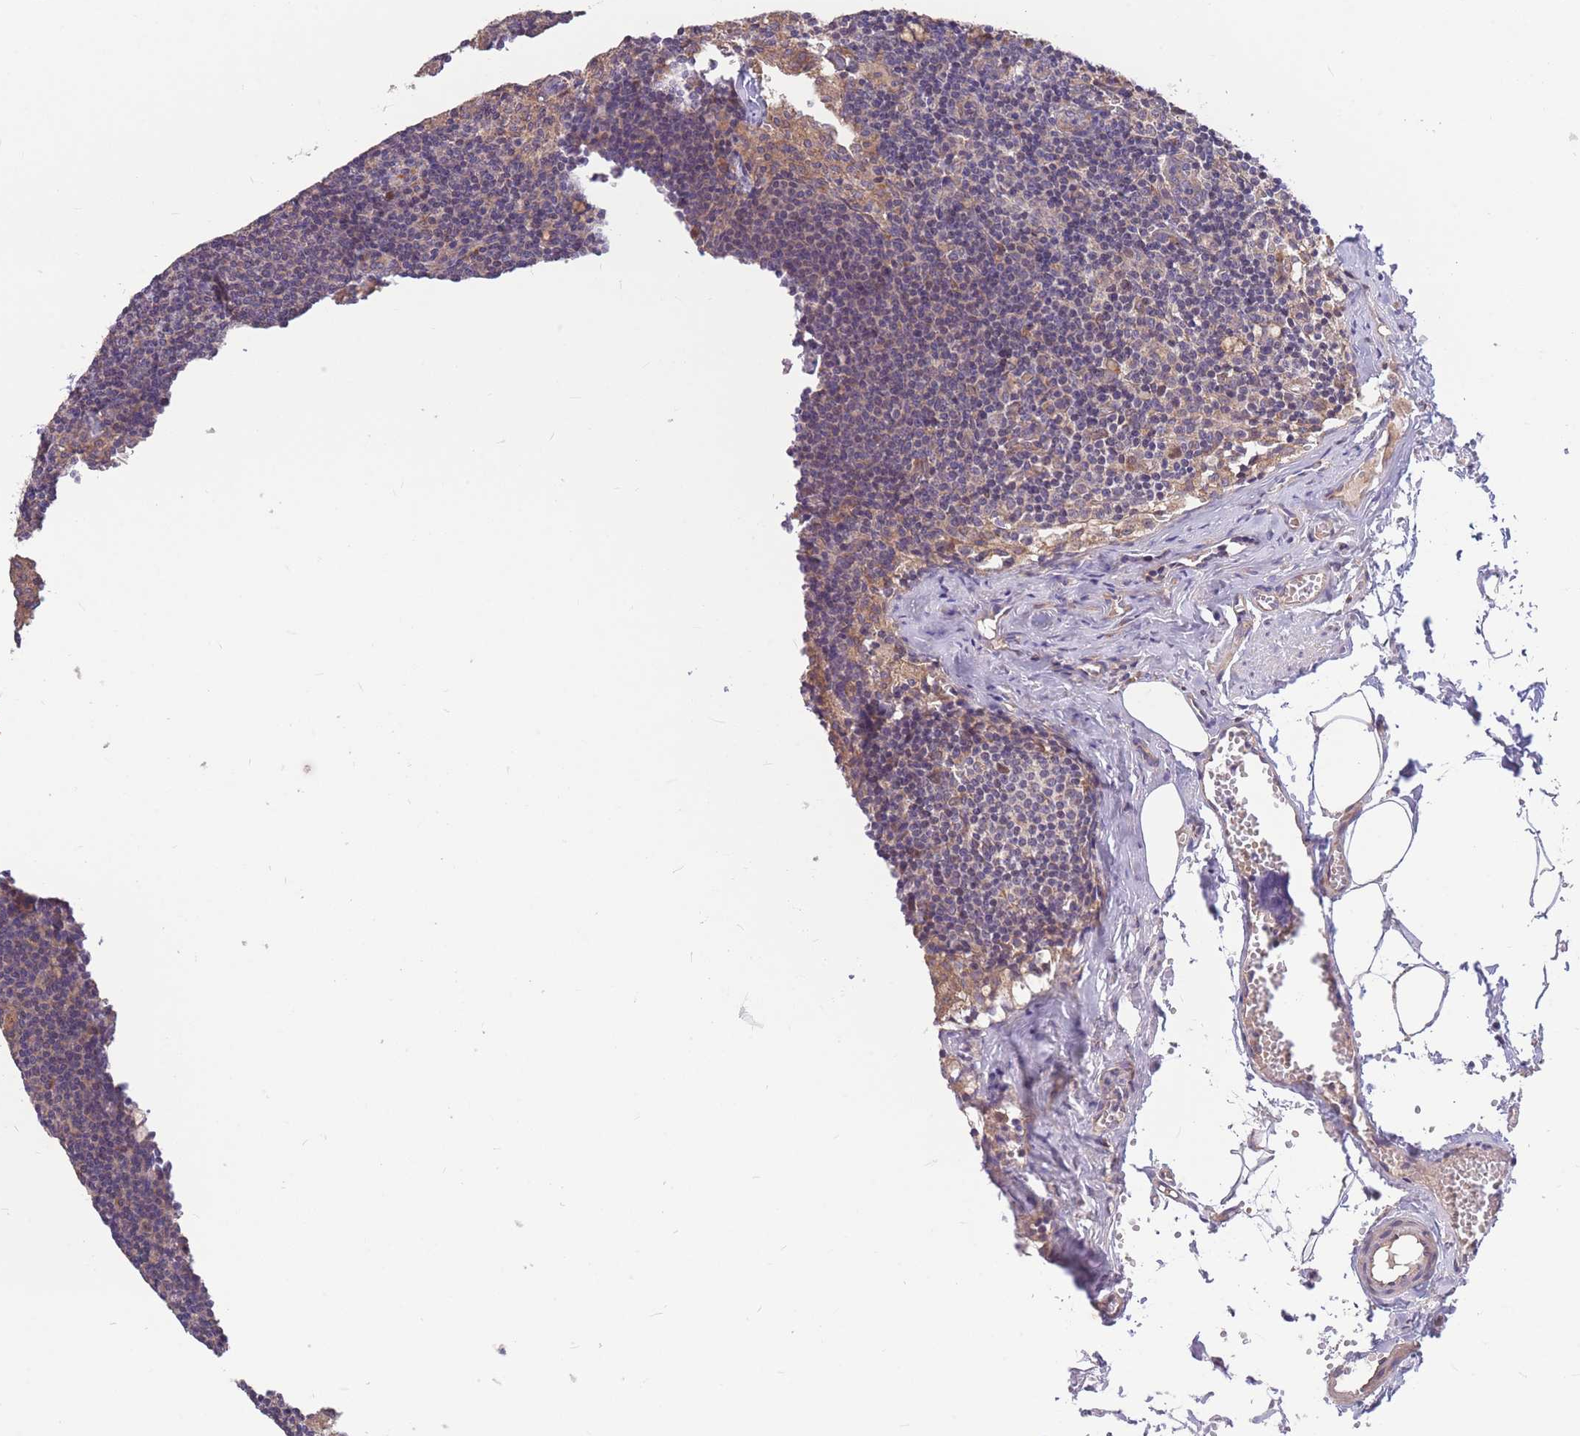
{"staining": {"intensity": "strong", "quantity": "25%-75%", "location": "nuclear"}, "tissue": "lymph node", "cell_type": "Germinal center cells", "image_type": "normal", "snomed": [{"axis": "morphology", "description": "Normal tissue, NOS"}, {"axis": "topography", "description": "Lymph node"}], "caption": "DAB immunohistochemical staining of unremarkable human lymph node shows strong nuclear protein expression in approximately 25%-75% of germinal center cells.", "gene": "GMNN", "patient": {"sex": "female", "age": 42}}